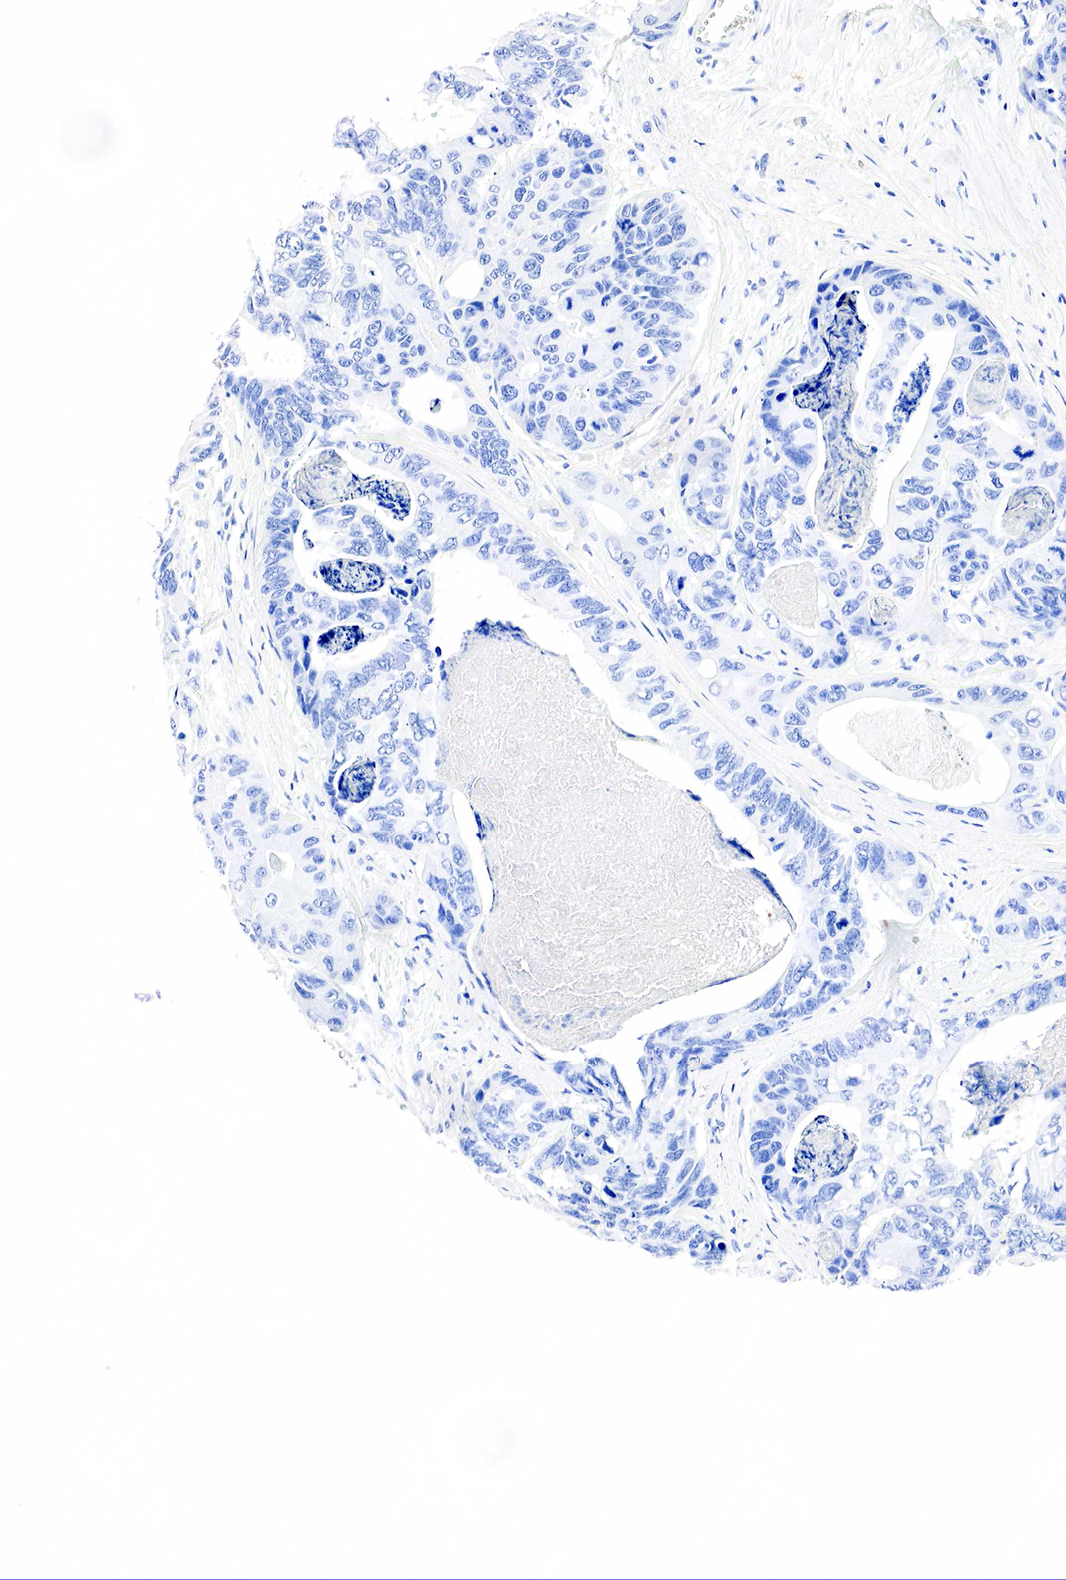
{"staining": {"intensity": "negative", "quantity": "none", "location": "none"}, "tissue": "colorectal cancer", "cell_type": "Tumor cells", "image_type": "cancer", "snomed": [{"axis": "morphology", "description": "Adenocarcinoma, NOS"}, {"axis": "topography", "description": "Colon"}], "caption": "The micrograph shows no significant expression in tumor cells of colorectal cancer.", "gene": "PTH", "patient": {"sex": "female", "age": 86}}